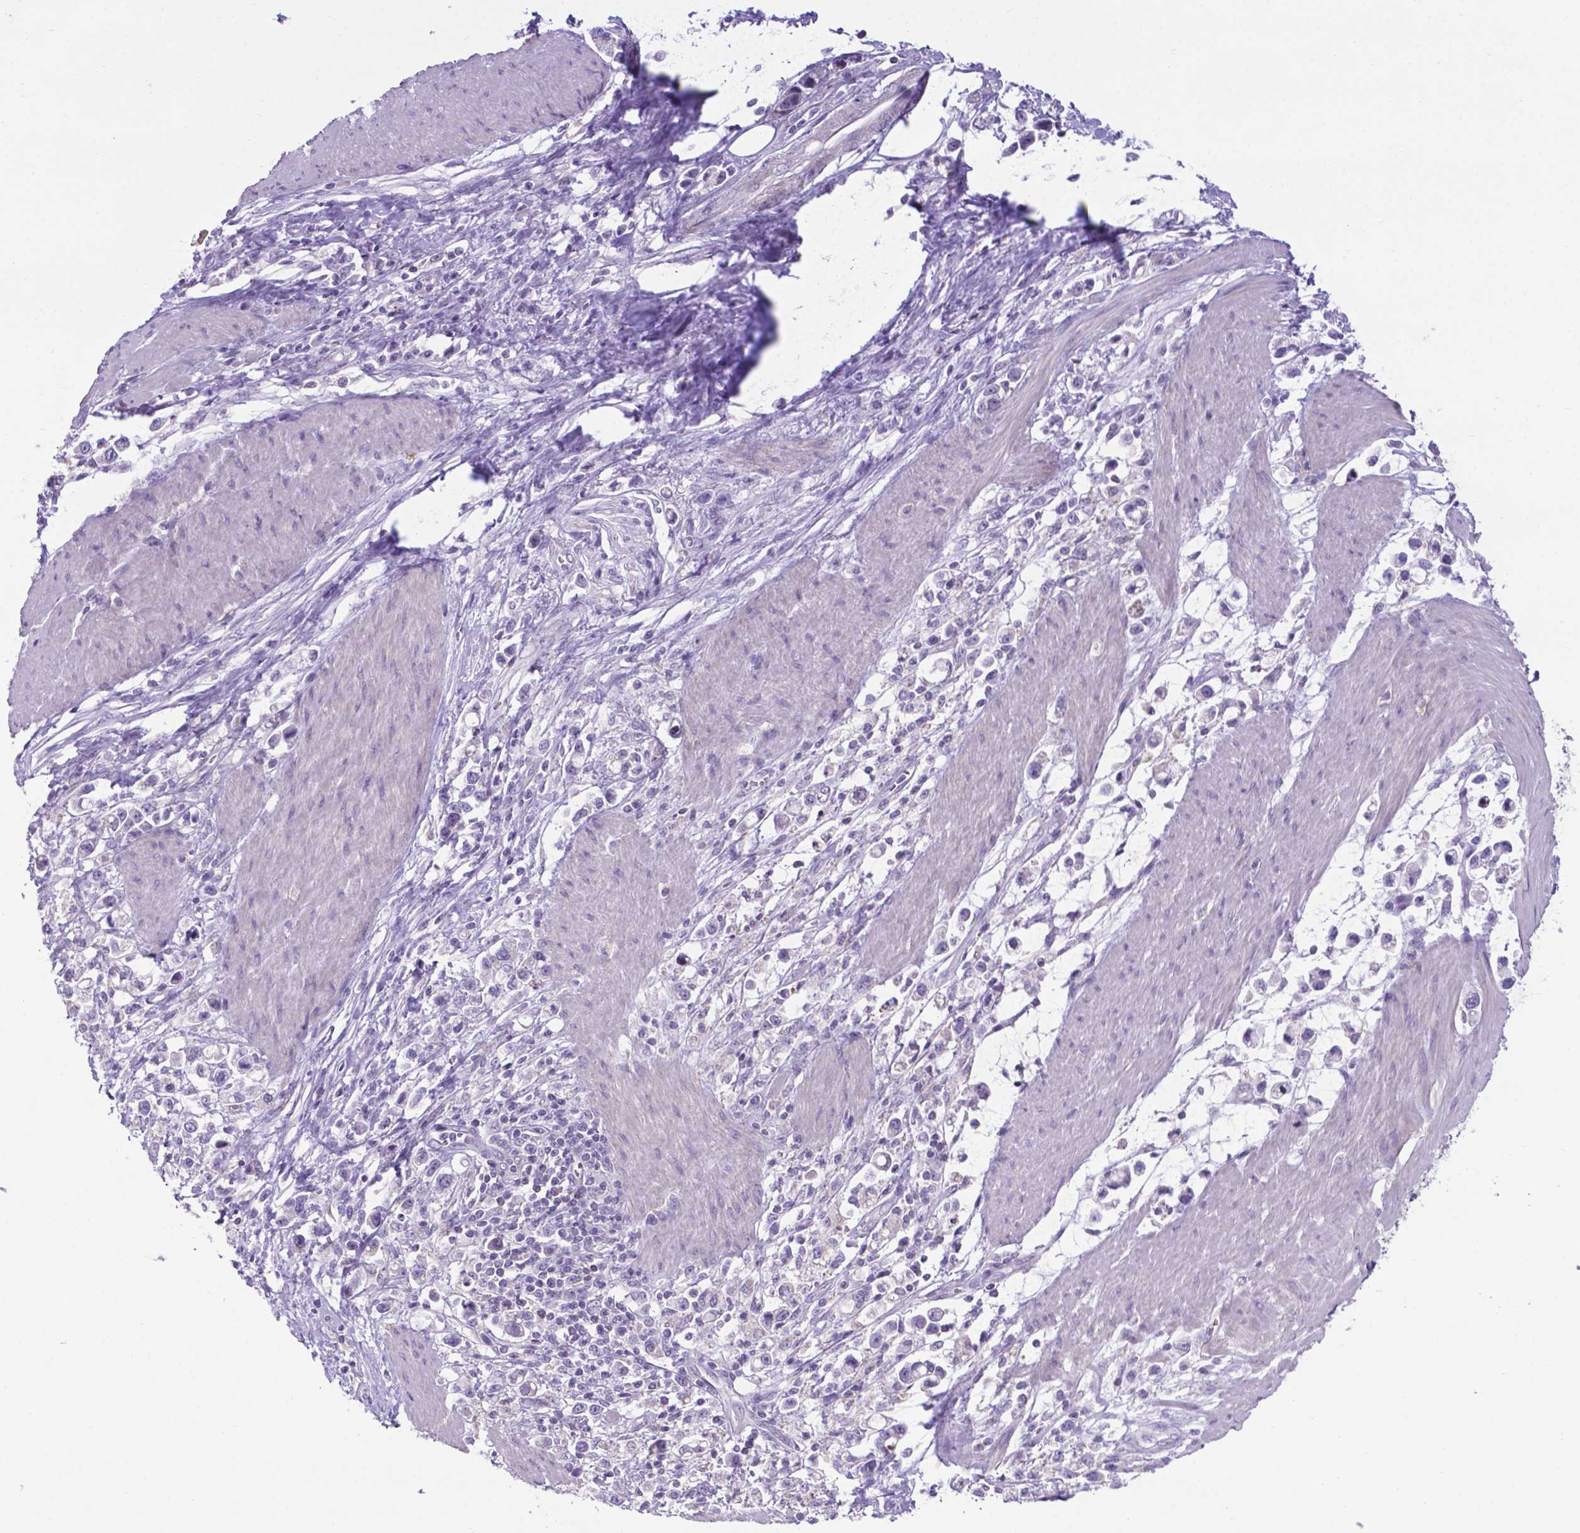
{"staining": {"intensity": "negative", "quantity": "none", "location": "none"}, "tissue": "stomach cancer", "cell_type": "Tumor cells", "image_type": "cancer", "snomed": [{"axis": "morphology", "description": "Adenocarcinoma, NOS"}, {"axis": "topography", "description": "Stomach"}], "caption": "This is an immunohistochemistry (IHC) histopathology image of human stomach cancer. There is no staining in tumor cells.", "gene": "POU3F3", "patient": {"sex": "male", "age": 63}}